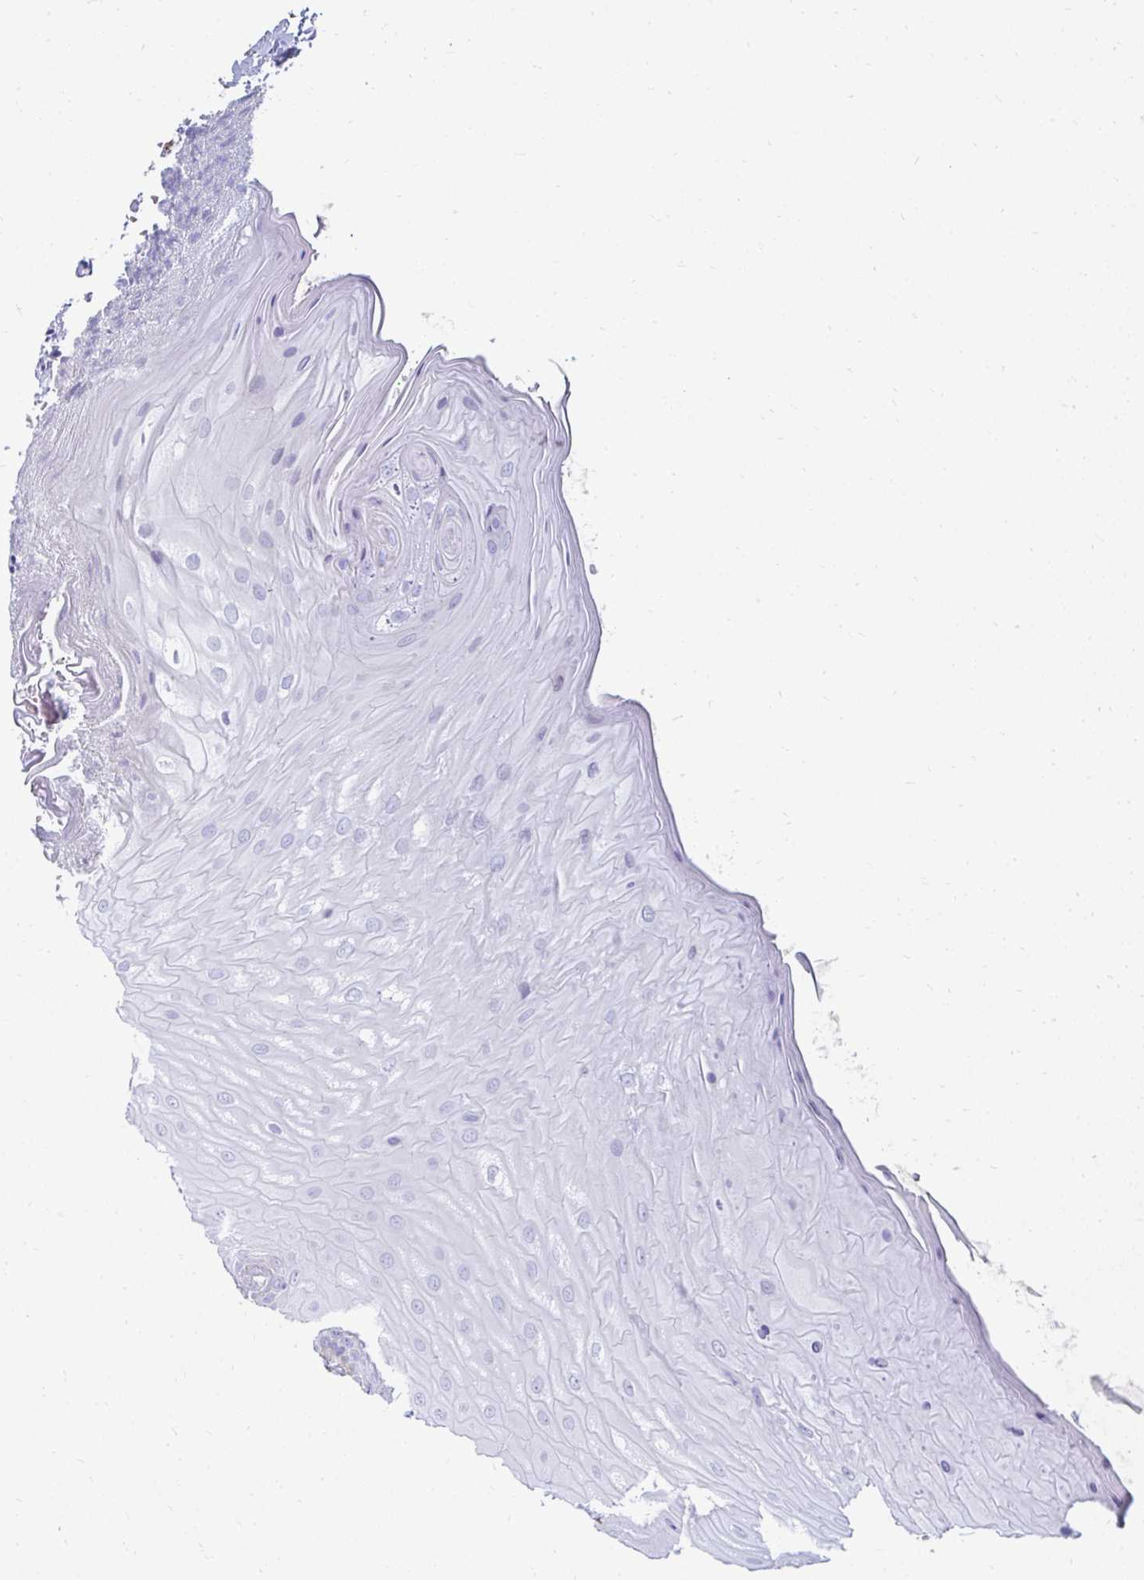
{"staining": {"intensity": "negative", "quantity": "none", "location": "none"}, "tissue": "oral mucosa", "cell_type": "Squamous epithelial cells", "image_type": "normal", "snomed": [{"axis": "morphology", "description": "Normal tissue, NOS"}, {"axis": "topography", "description": "Oral tissue"}, {"axis": "topography", "description": "Tounge, NOS"}, {"axis": "topography", "description": "Head-Neck"}], "caption": "This photomicrograph is of unremarkable oral mucosa stained with IHC to label a protein in brown with the nuclei are counter-stained blue. There is no staining in squamous epithelial cells.", "gene": "UBL3", "patient": {"sex": "female", "age": 84}}